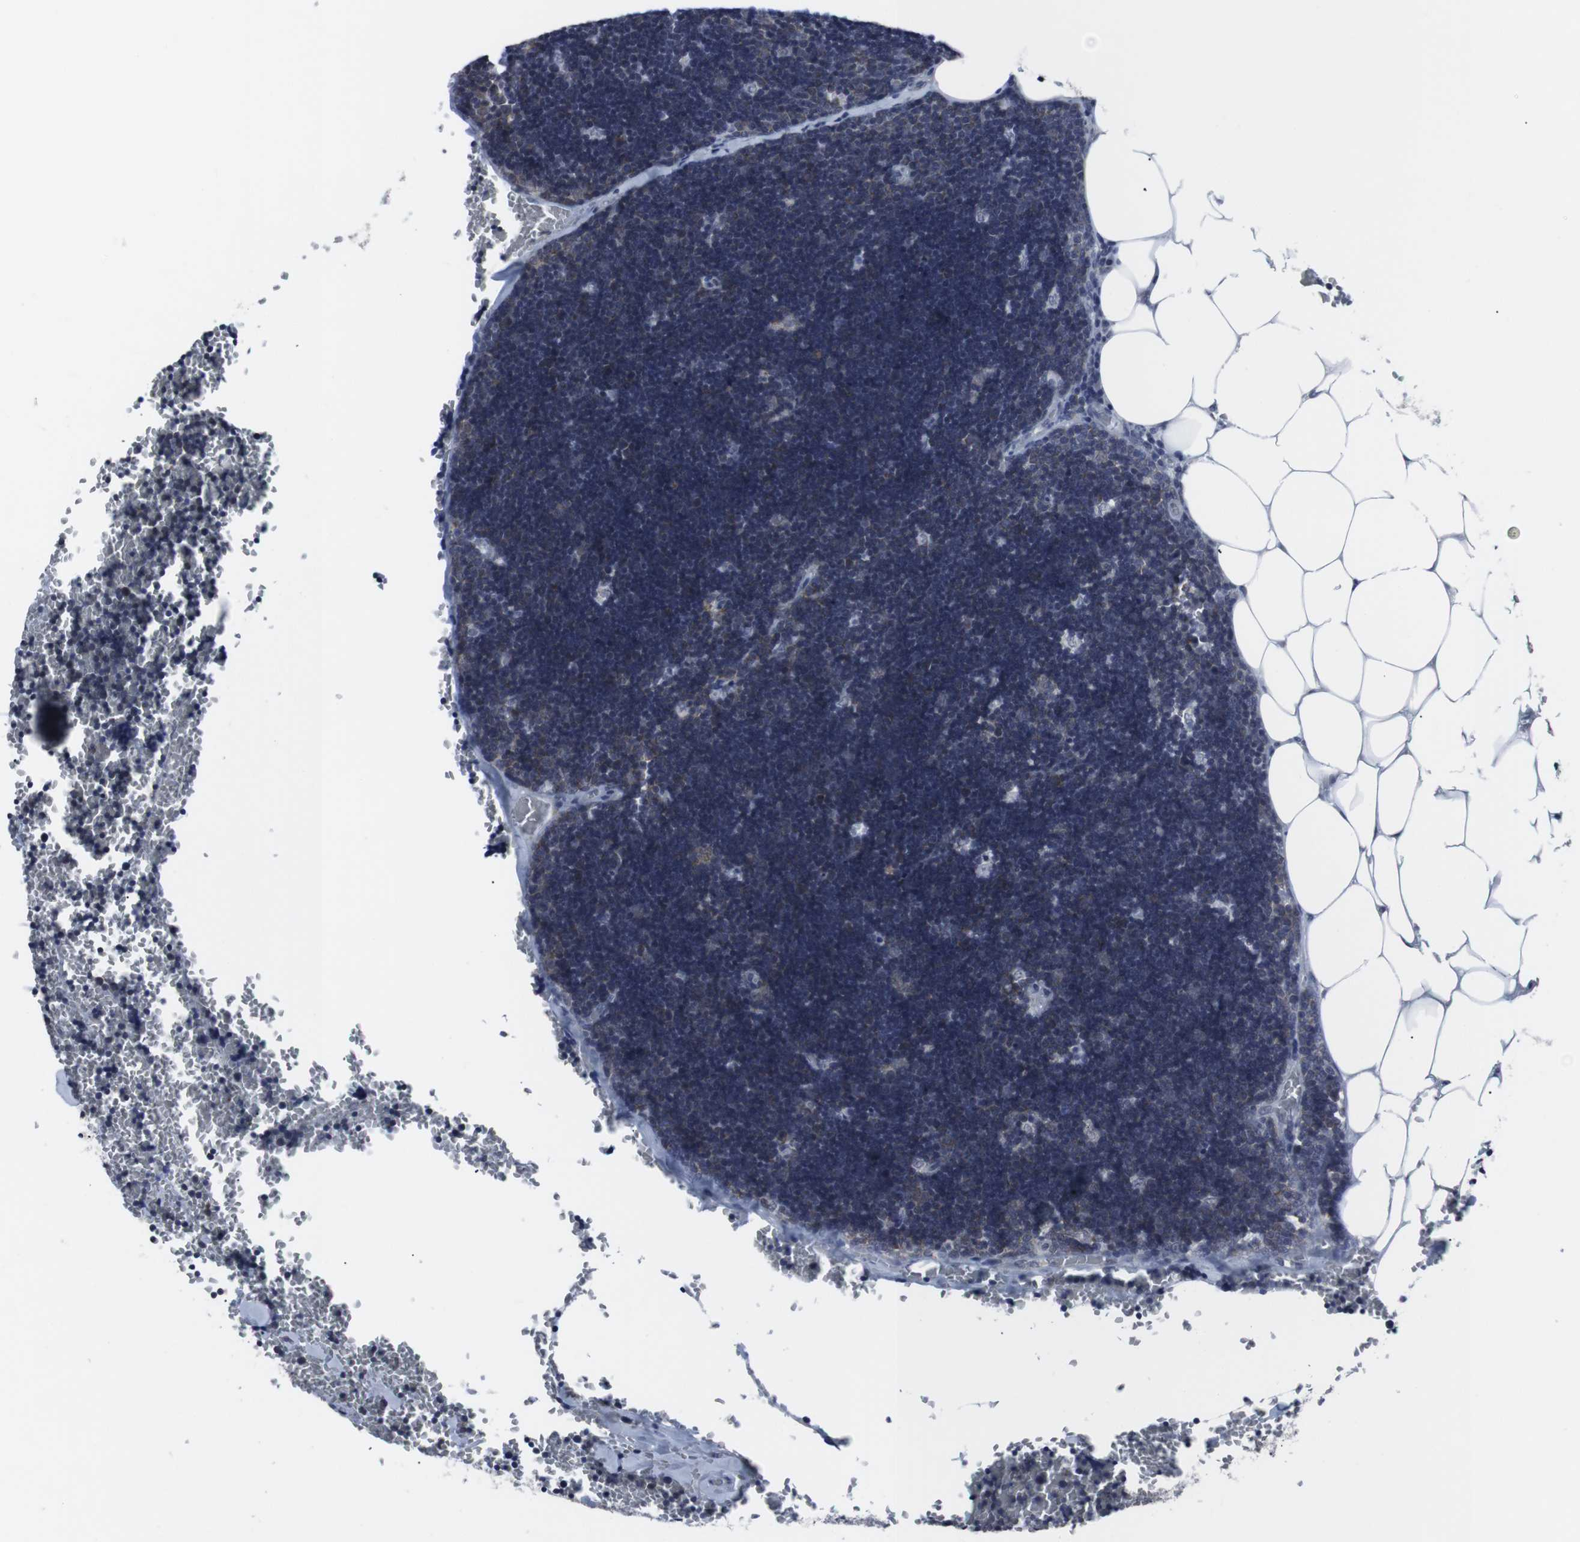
{"staining": {"intensity": "moderate", "quantity": "25%-75%", "location": "cytoplasmic/membranous"}, "tissue": "lymph node", "cell_type": "Germinal center cells", "image_type": "normal", "snomed": [{"axis": "morphology", "description": "Normal tissue, NOS"}, {"axis": "topography", "description": "Lymph node"}], "caption": "IHC micrograph of unremarkable human lymph node stained for a protein (brown), which reveals medium levels of moderate cytoplasmic/membranous staining in about 25%-75% of germinal center cells.", "gene": "GEMIN2", "patient": {"sex": "male", "age": 33}}